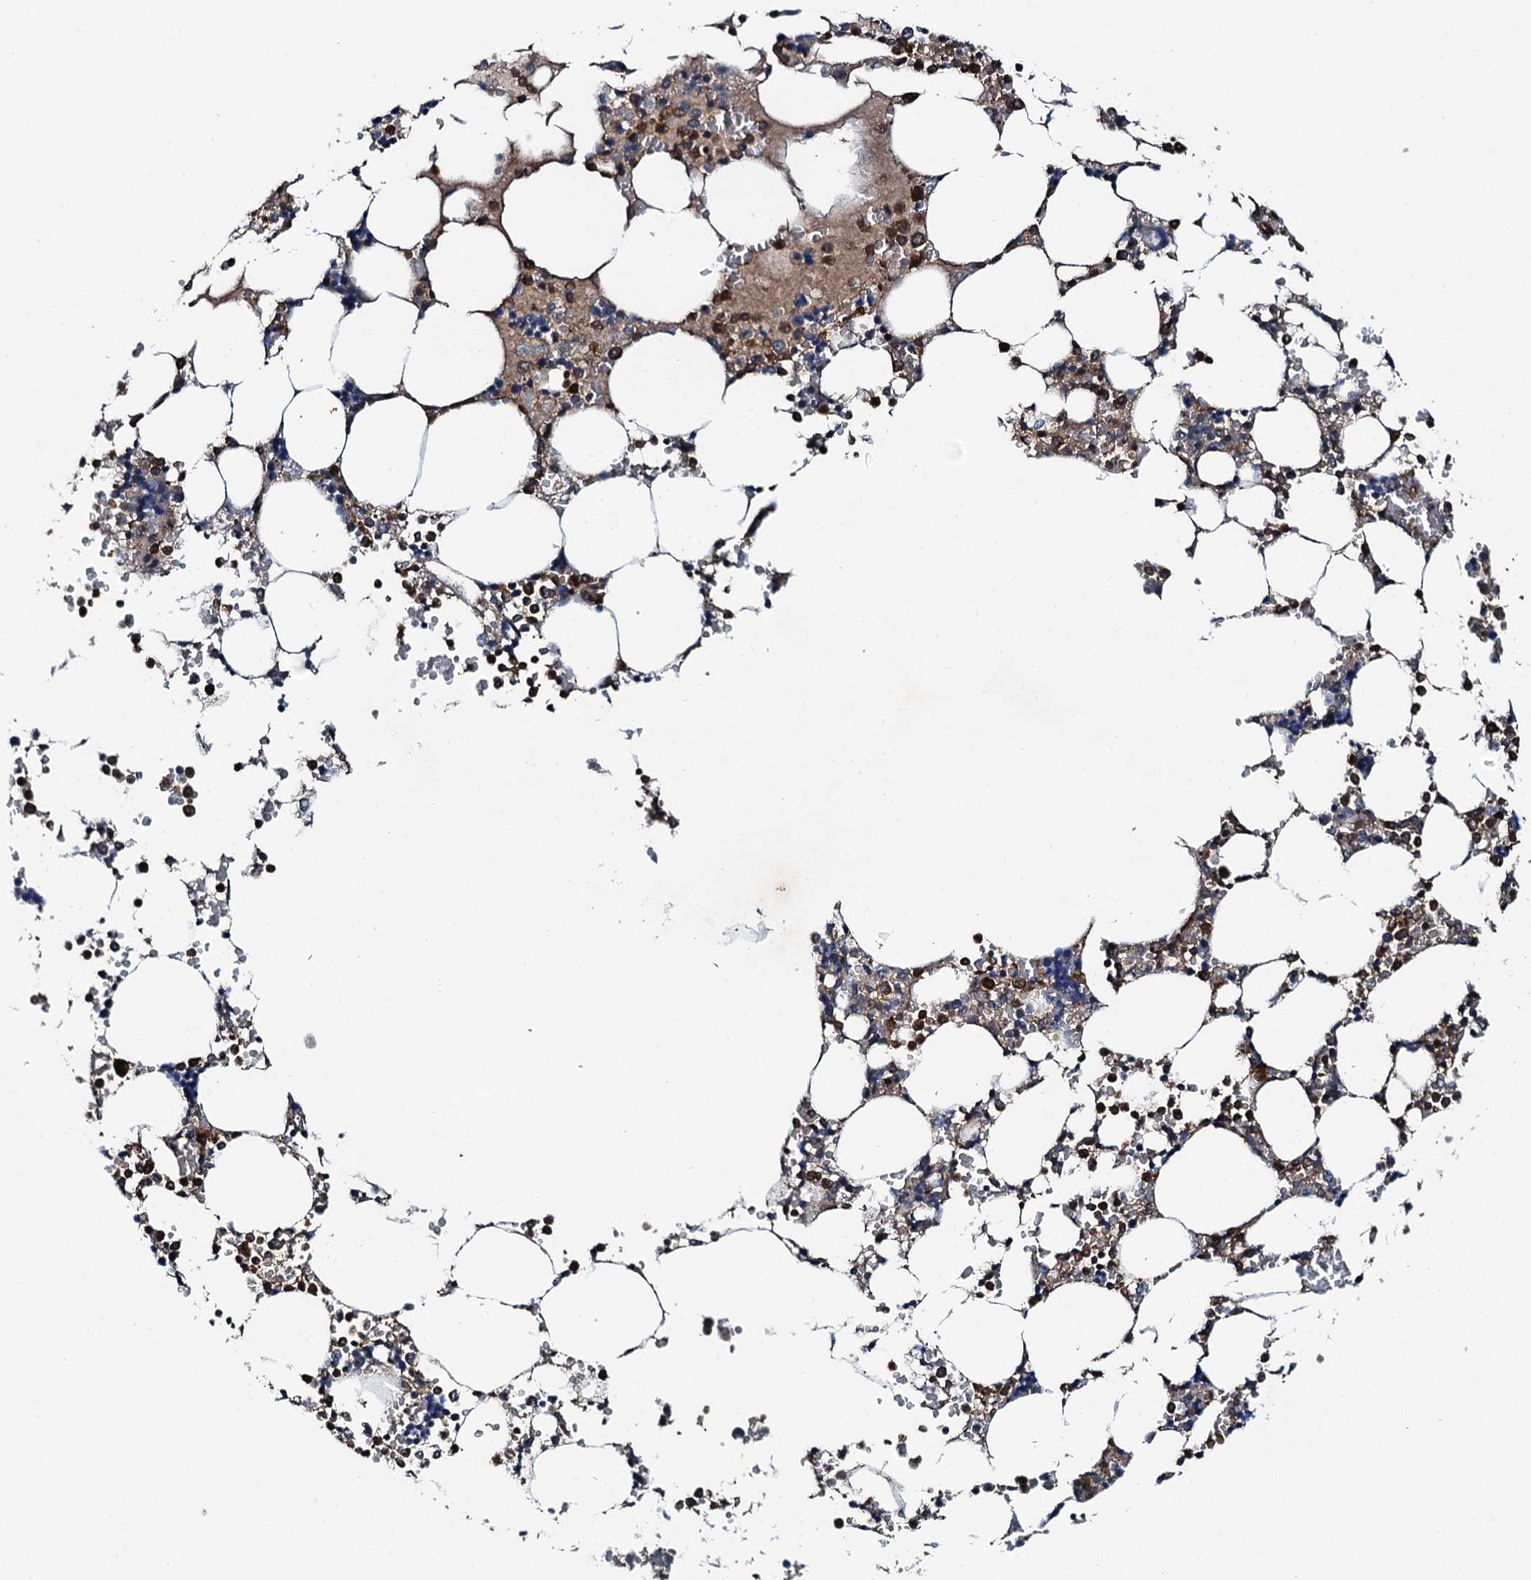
{"staining": {"intensity": "strong", "quantity": "25%-75%", "location": "cytoplasmic/membranous"}, "tissue": "bone marrow", "cell_type": "Hematopoietic cells", "image_type": "normal", "snomed": [{"axis": "morphology", "description": "Normal tissue, NOS"}, {"axis": "topography", "description": "Bone marrow"}], "caption": "The image displays immunohistochemical staining of benign bone marrow. There is strong cytoplasmic/membranous staining is appreciated in about 25%-75% of hematopoietic cells.", "gene": "WHAMM", "patient": {"sex": "male", "age": 64}}